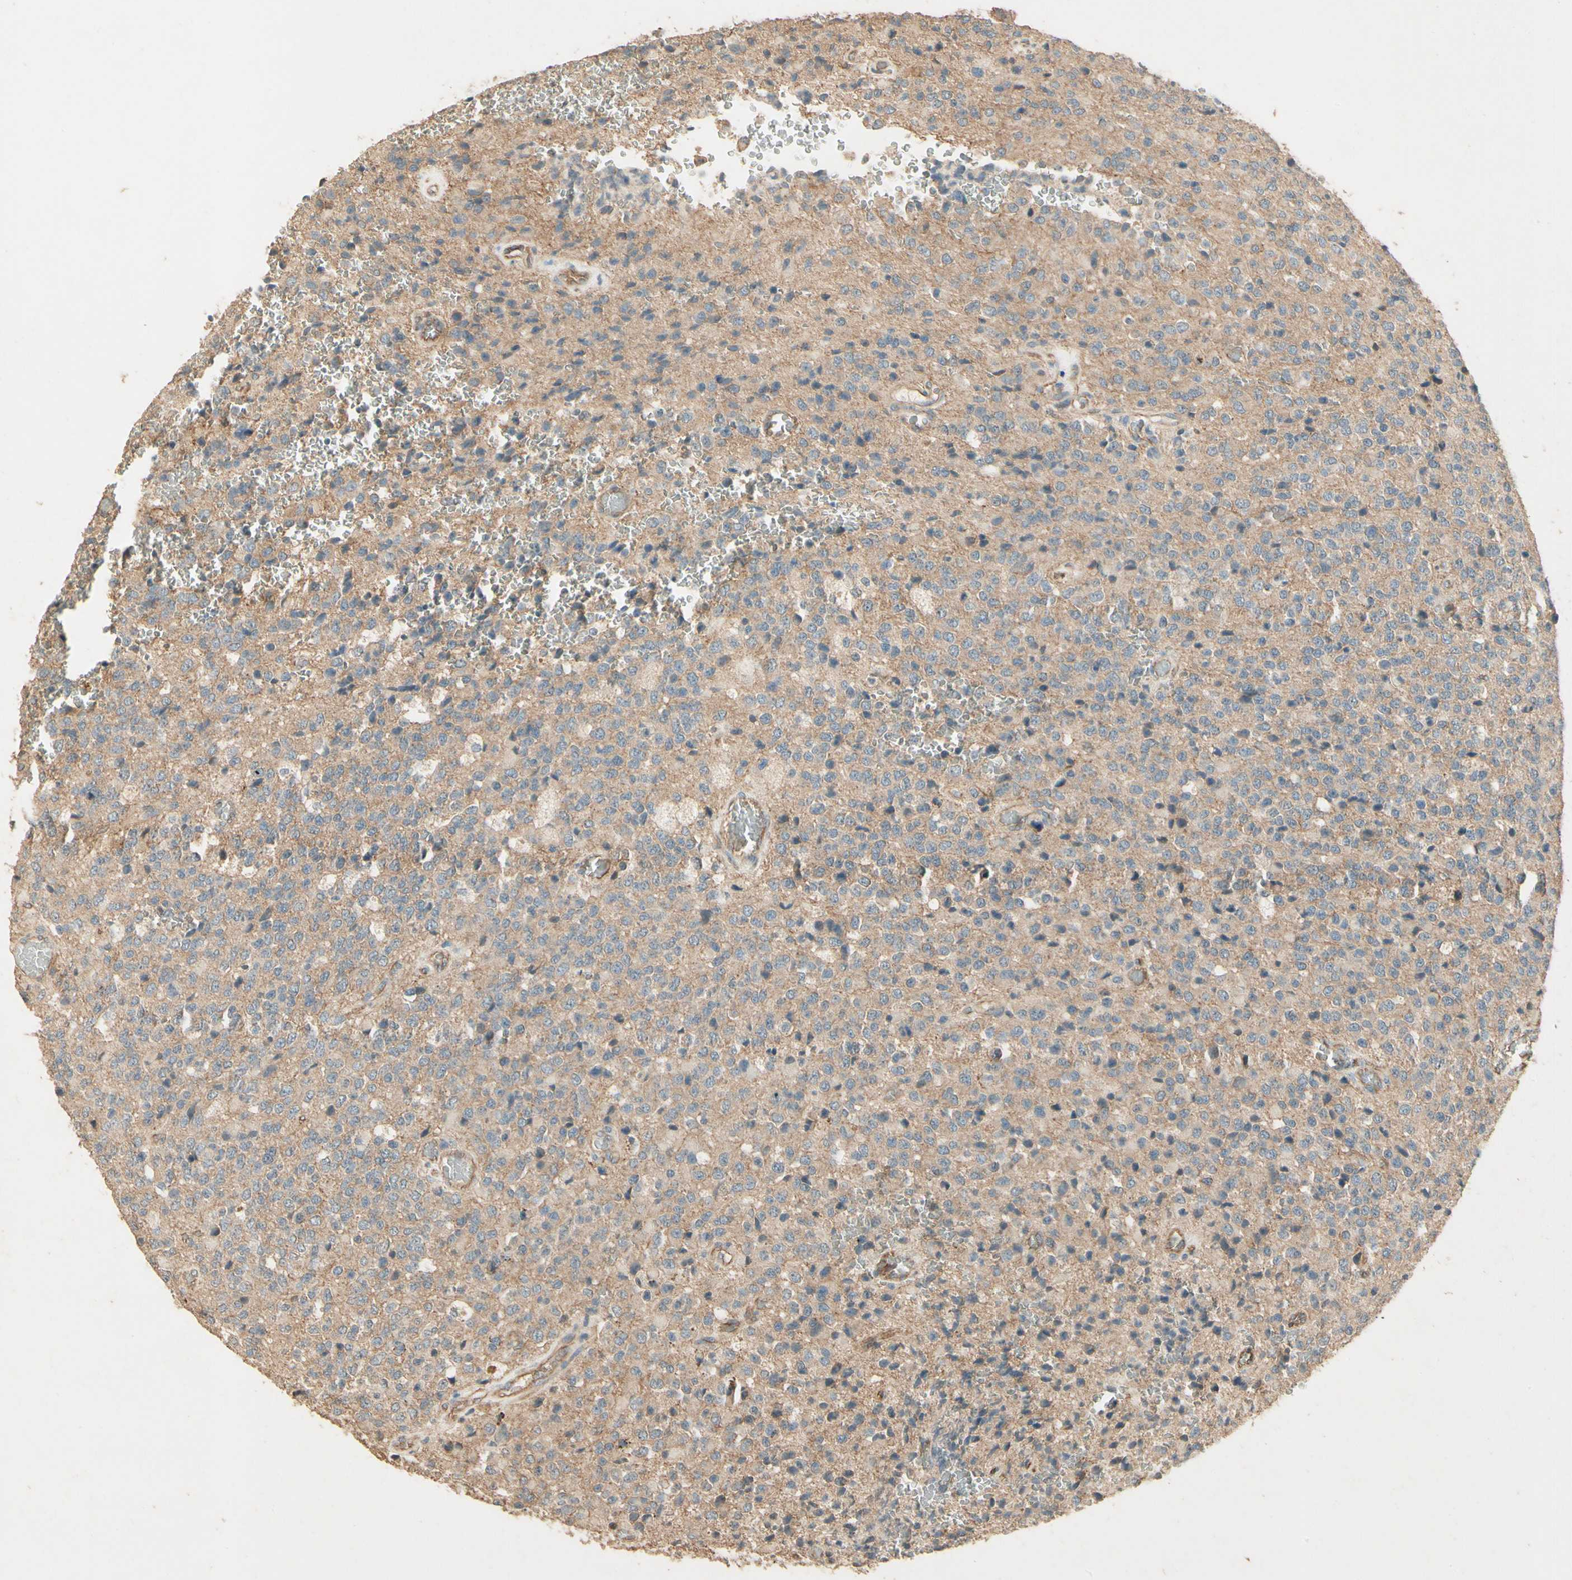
{"staining": {"intensity": "negative", "quantity": "none", "location": "none"}, "tissue": "glioma", "cell_type": "Tumor cells", "image_type": "cancer", "snomed": [{"axis": "morphology", "description": "Glioma, malignant, High grade"}, {"axis": "topography", "description": "pancreas cauda"}], "caption": "Malignant glioma (high-grade) was stained to show a protein in brown. There is no significant positivity in tumor cells.", "gene": "RNF180", "patient": {"sex": "male", "age": 60}}